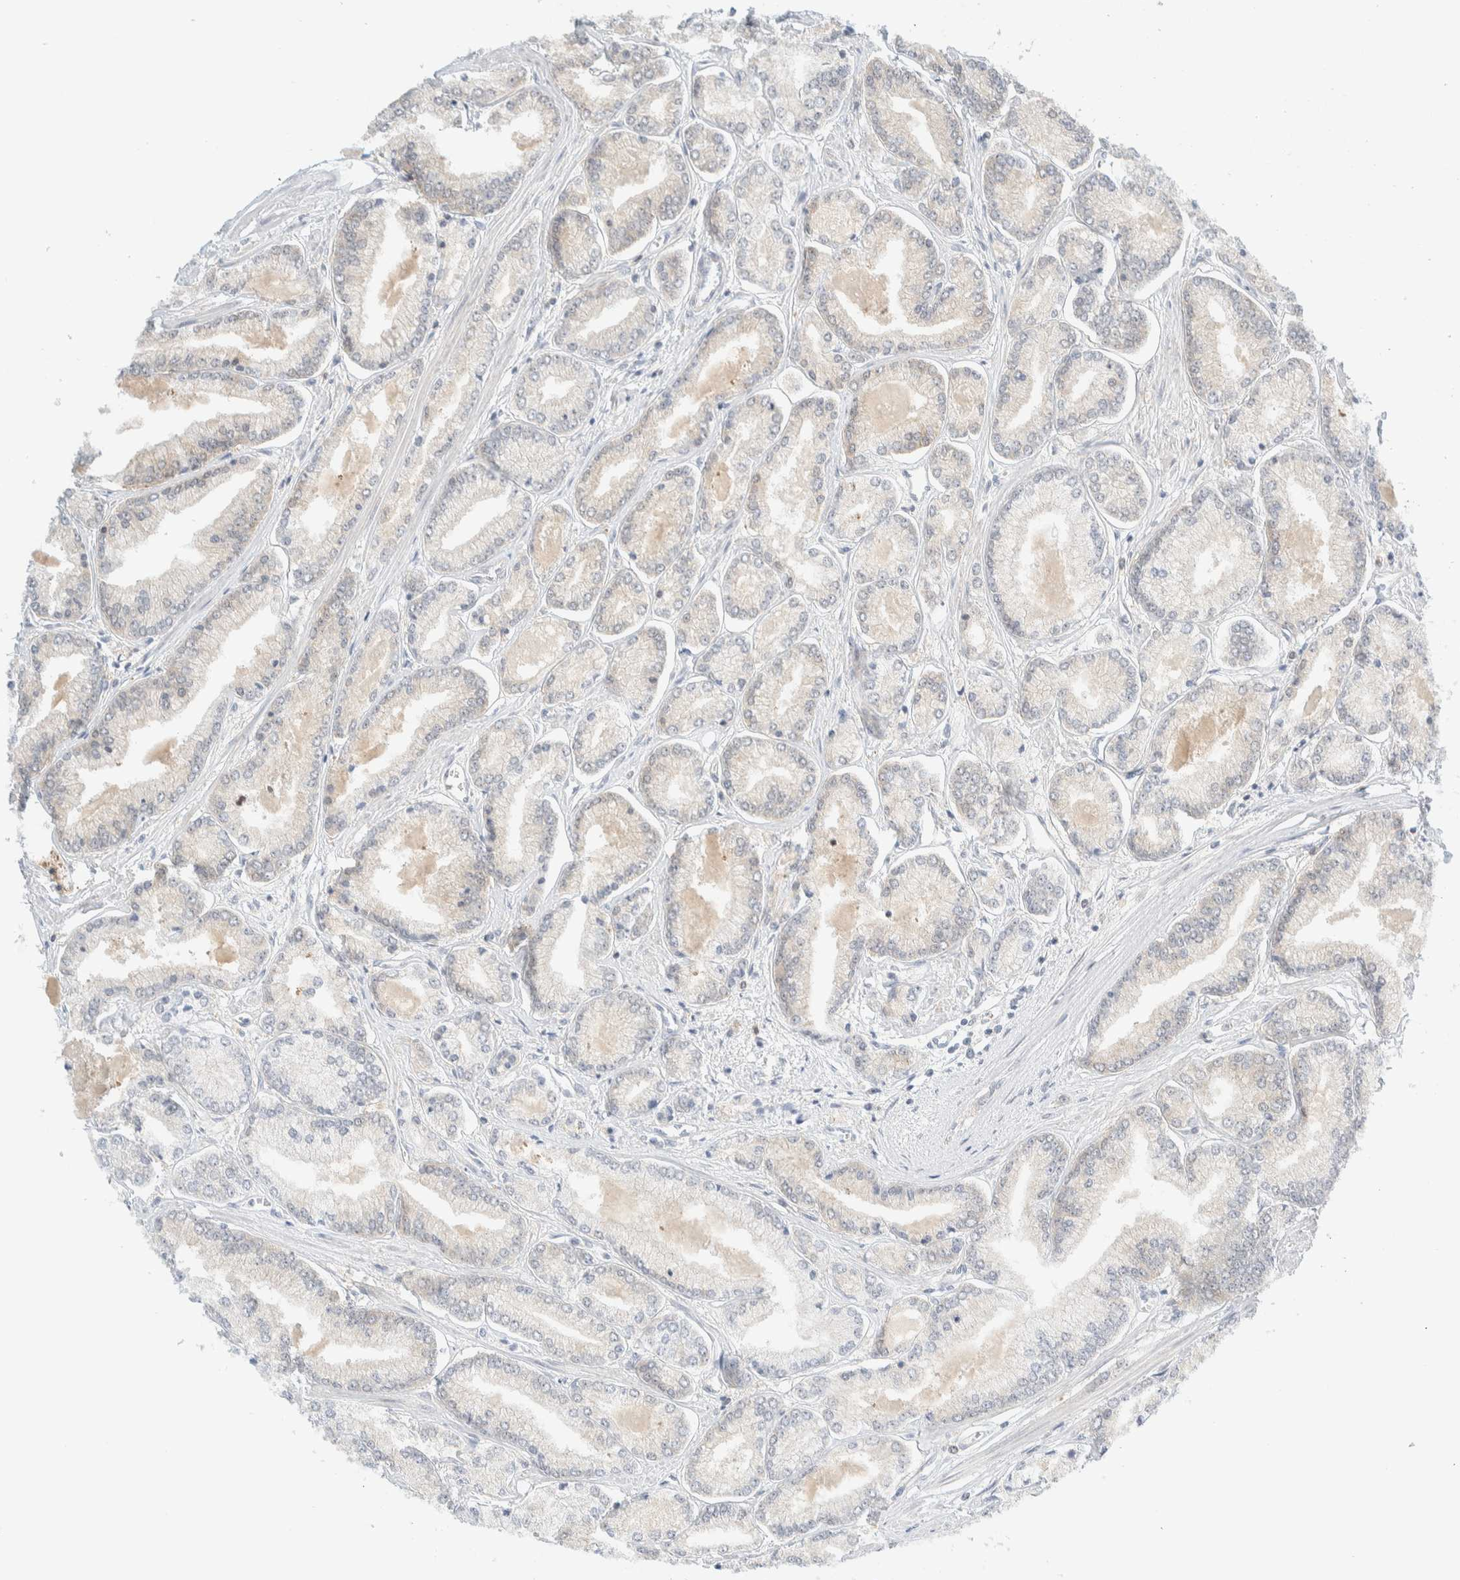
{"staining": {"intensity": "weak", "quantity": "<25%", "location": "cytoplasmic/membranous"}, "tissue": "prostate cancer", "cell_type": "Tumor cells", "image_type": "cancer", "snomed": [{"axis": "morphology", "description": "Adenocarcinoma, Low grade"}, {"axis": "topography", "description": "Prostate"}], "caption": "Human prostate low-grade adenocarcinoma stained for a protein using IHC reveals no positivity in tumor cells.", "gene": "PCYT2", "patient": {"sex": "male", "age": 52}}